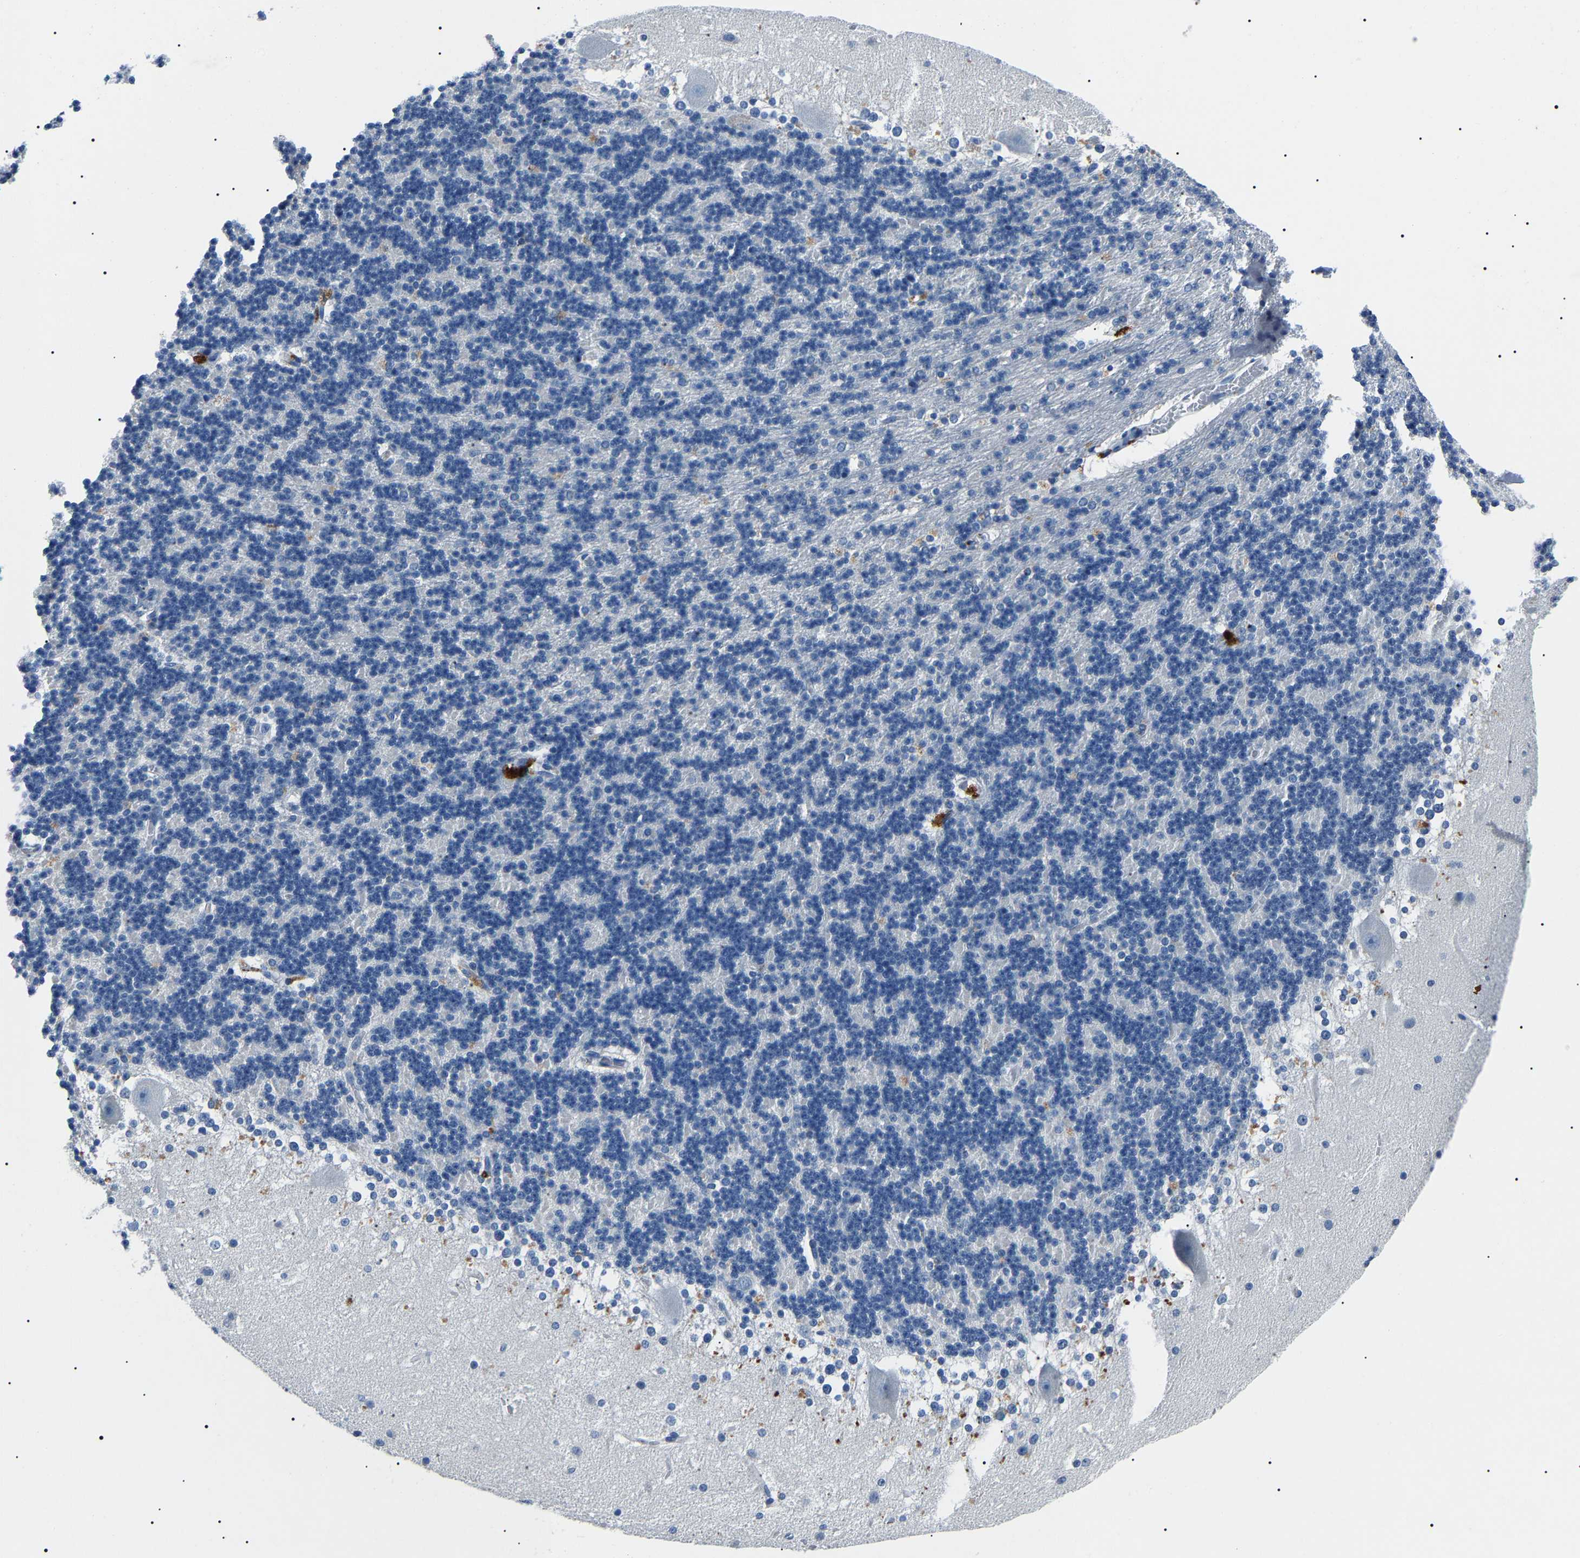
{"staining": {"intensity": "negative", "quantity": "none", "location": "none"}, "tissue": "cerebellum", "cell_type": "Cells in granular layer", "image_type": "normal", "snomed": [{"axis": "morphology", "description": "Normal tissue, NOS"}, {"axis": "topography", "description": "Cerebellum"}], "caption": "Cells in granular layer are negative for protein expression in normal human cerebellum.", "gene": "KLK15", "patient": {"sex": "female", "age": 19}}